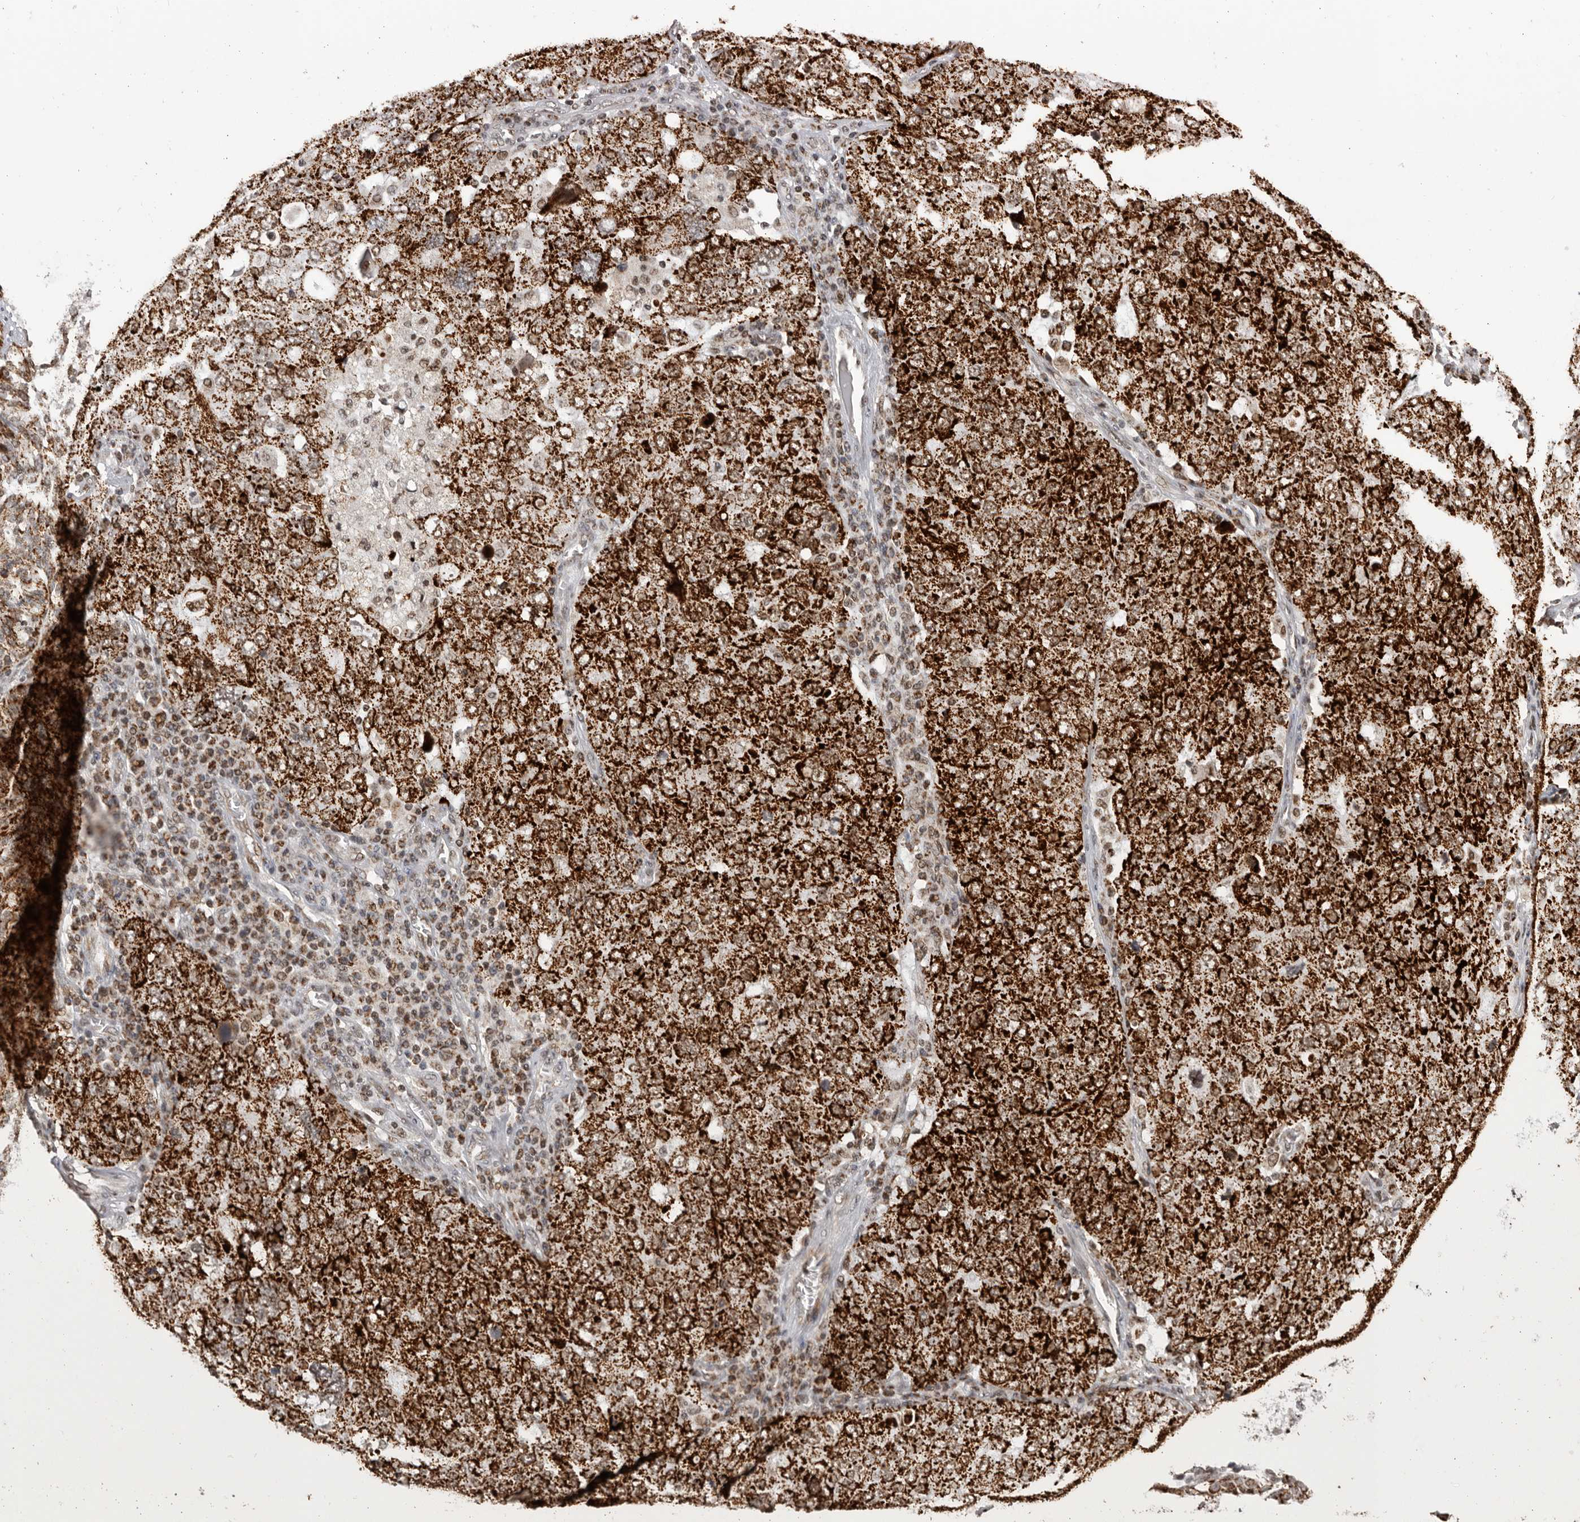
{"staining": {"intensity": "strong", "quantity": ">75%", "location": "cytoplasmic/membranous"}, "tissue": "ovarian cancer", "cell_type": "Tumor cells", "image_type": "cancer", "snomed": [{"axis": "morphology", "description": "Carcinoma, endometroid"}, {"axis": "topography", "description": "Ovary"}], "caption": "Ovarian cancer (endometroid carcinoma) stained with immunohistochemistry (IHC) reveals strong cytoplasmic/membranous staining in approximately >75% of tumor cells. (Stains: DAB in brown, nuclei in blue, Microscopy: brightfield microscopy at high magnification).", "gene": "C17orf99", "patient": {"sex": "female", "age": 62}}